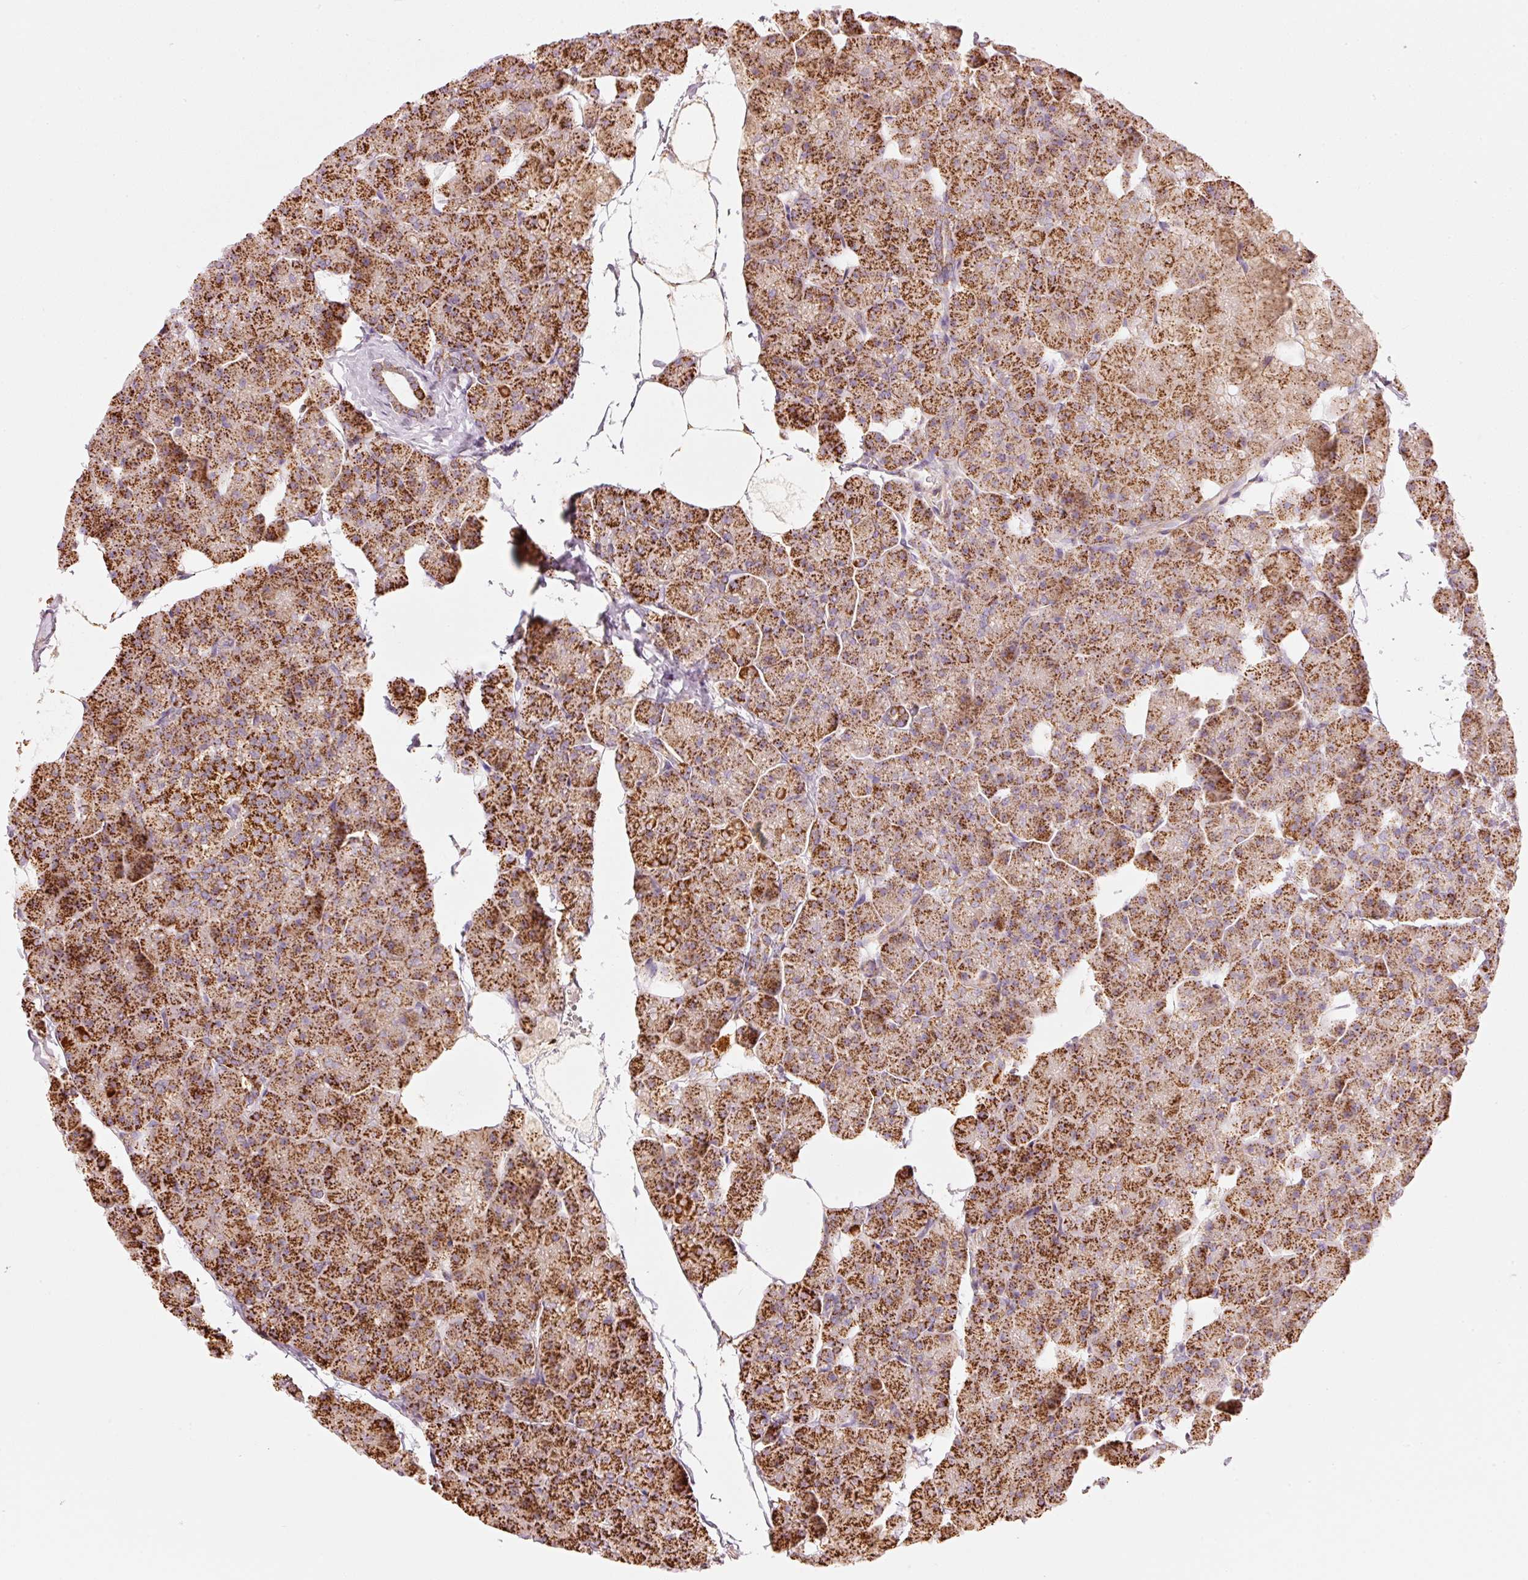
{"staining": {"intensity": "strong", "quantity": ">75%", "location": "cytoplasmic/membranous"}, "tissue": "pancreas", "cell_type": "Exocrine glandular cells", "image_type": "normal", "snomed": [{"axis": "morphology", "description": "Normal tissue, NOS"}, {"axis": "topography", "description": "Pancreas"}], "caption": "Protein positivity by immunohistochemistry (IHC) demonstrates strong cytoplasmic/membranous staining in approximately >75% of exocrine glandular cells in normal pancreas. (brown staining indicates protein expression, while blue staining denotes nuclei).", "gene": "C17orf98", "patient": {"sex": "male", "age": 35}}